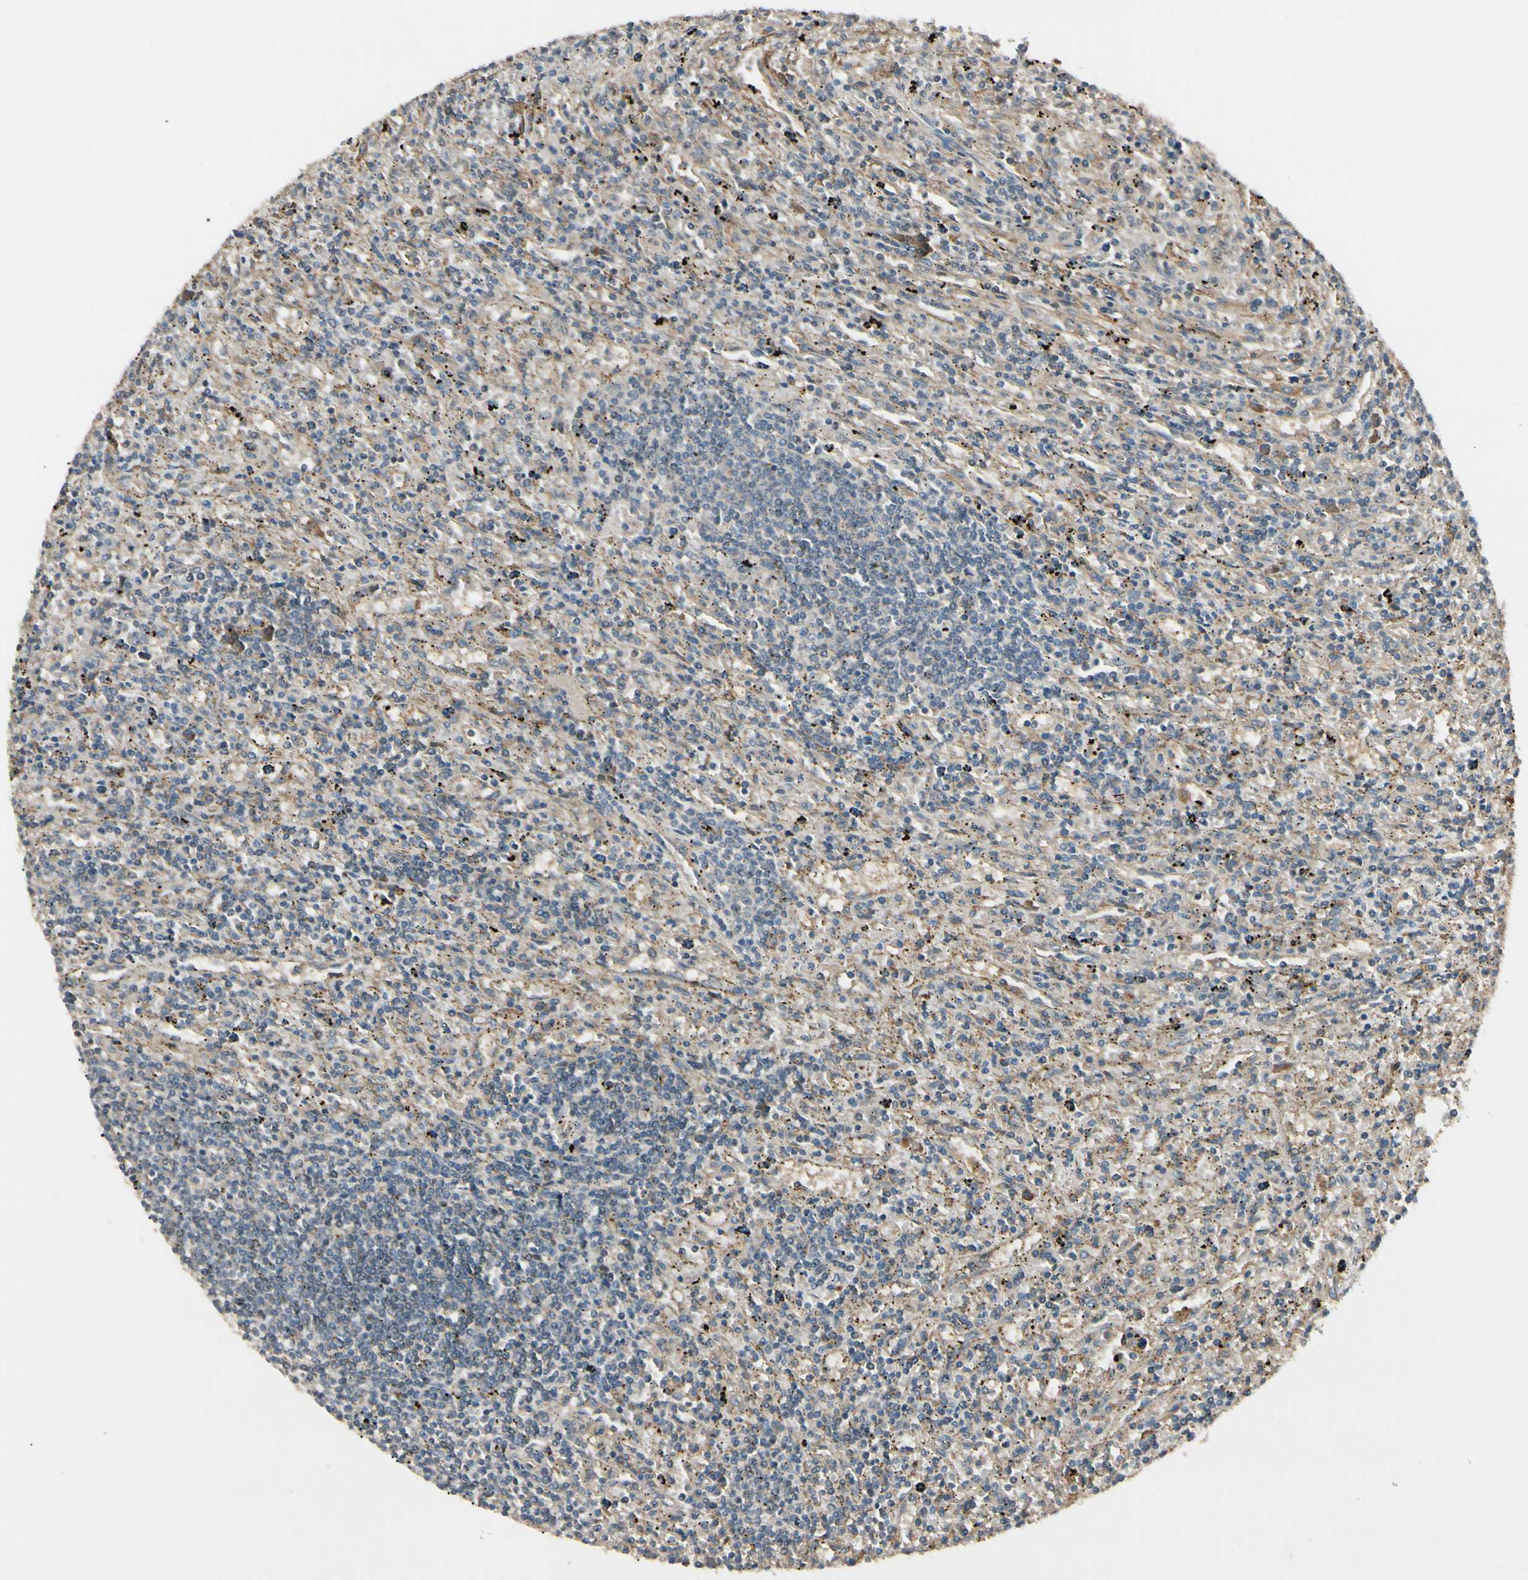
{"staining": {"intensity": "weak", "quantity": "25%-75%", "location": "cytoplasmic/membranous"}, "tissue": "lymphoma", "cell_type": "Tumor cells", "image_type": "cancer", "snomed": [{"axis": "morphology", "description": "Malignant lymphoma, non-Hodgkin's type, Low grade"}, {"axis": "topography", "description": "Spleen"}], "caption": "A low amount of weak cytoplasmic/membranous staining is appreciated in approximately 25%-75% of tumor cells in lymphoma tissue.", "gene": "RNF14", "patient": {"sex": "male", "age": 76}}